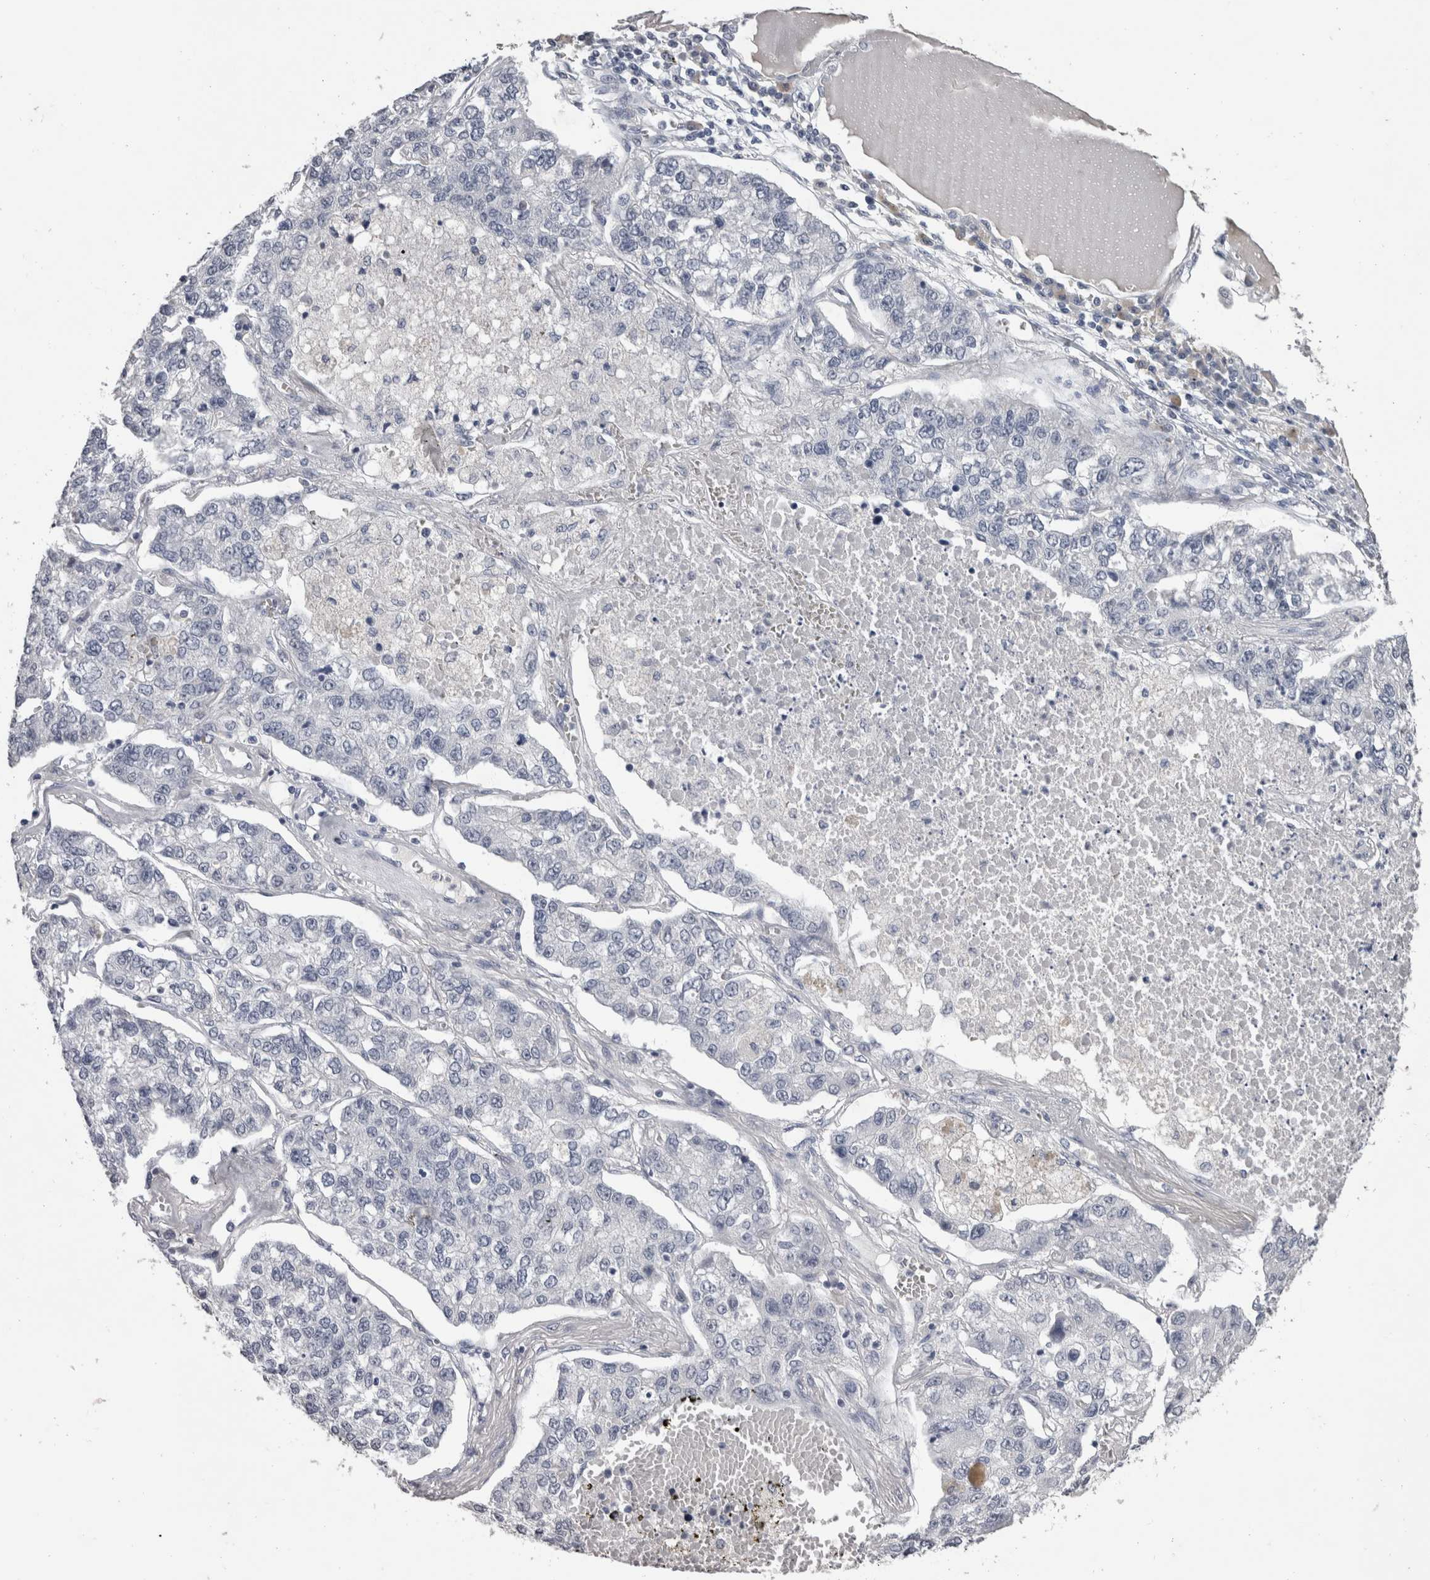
{"staining": {"intensity": "negative", "quantity": "none", "location": "none"}, "tissue": "lung cancer", "cell_type": "Tumor cells", "image_type": "cancer", "snomed": [{"axis": "morphology", "description": "Adenocarcinoma, NOS"}, {"axis": "topography", "description": "Lung"}], "caption": "Photomicrograph shows no protein positivity in tumor cells of adenocarcinoma (lung) tissue. (DAB IHC with hematoxylin counter stain).", "gene": "DDX17", "patient": {"sex": "male", "age": 49}}